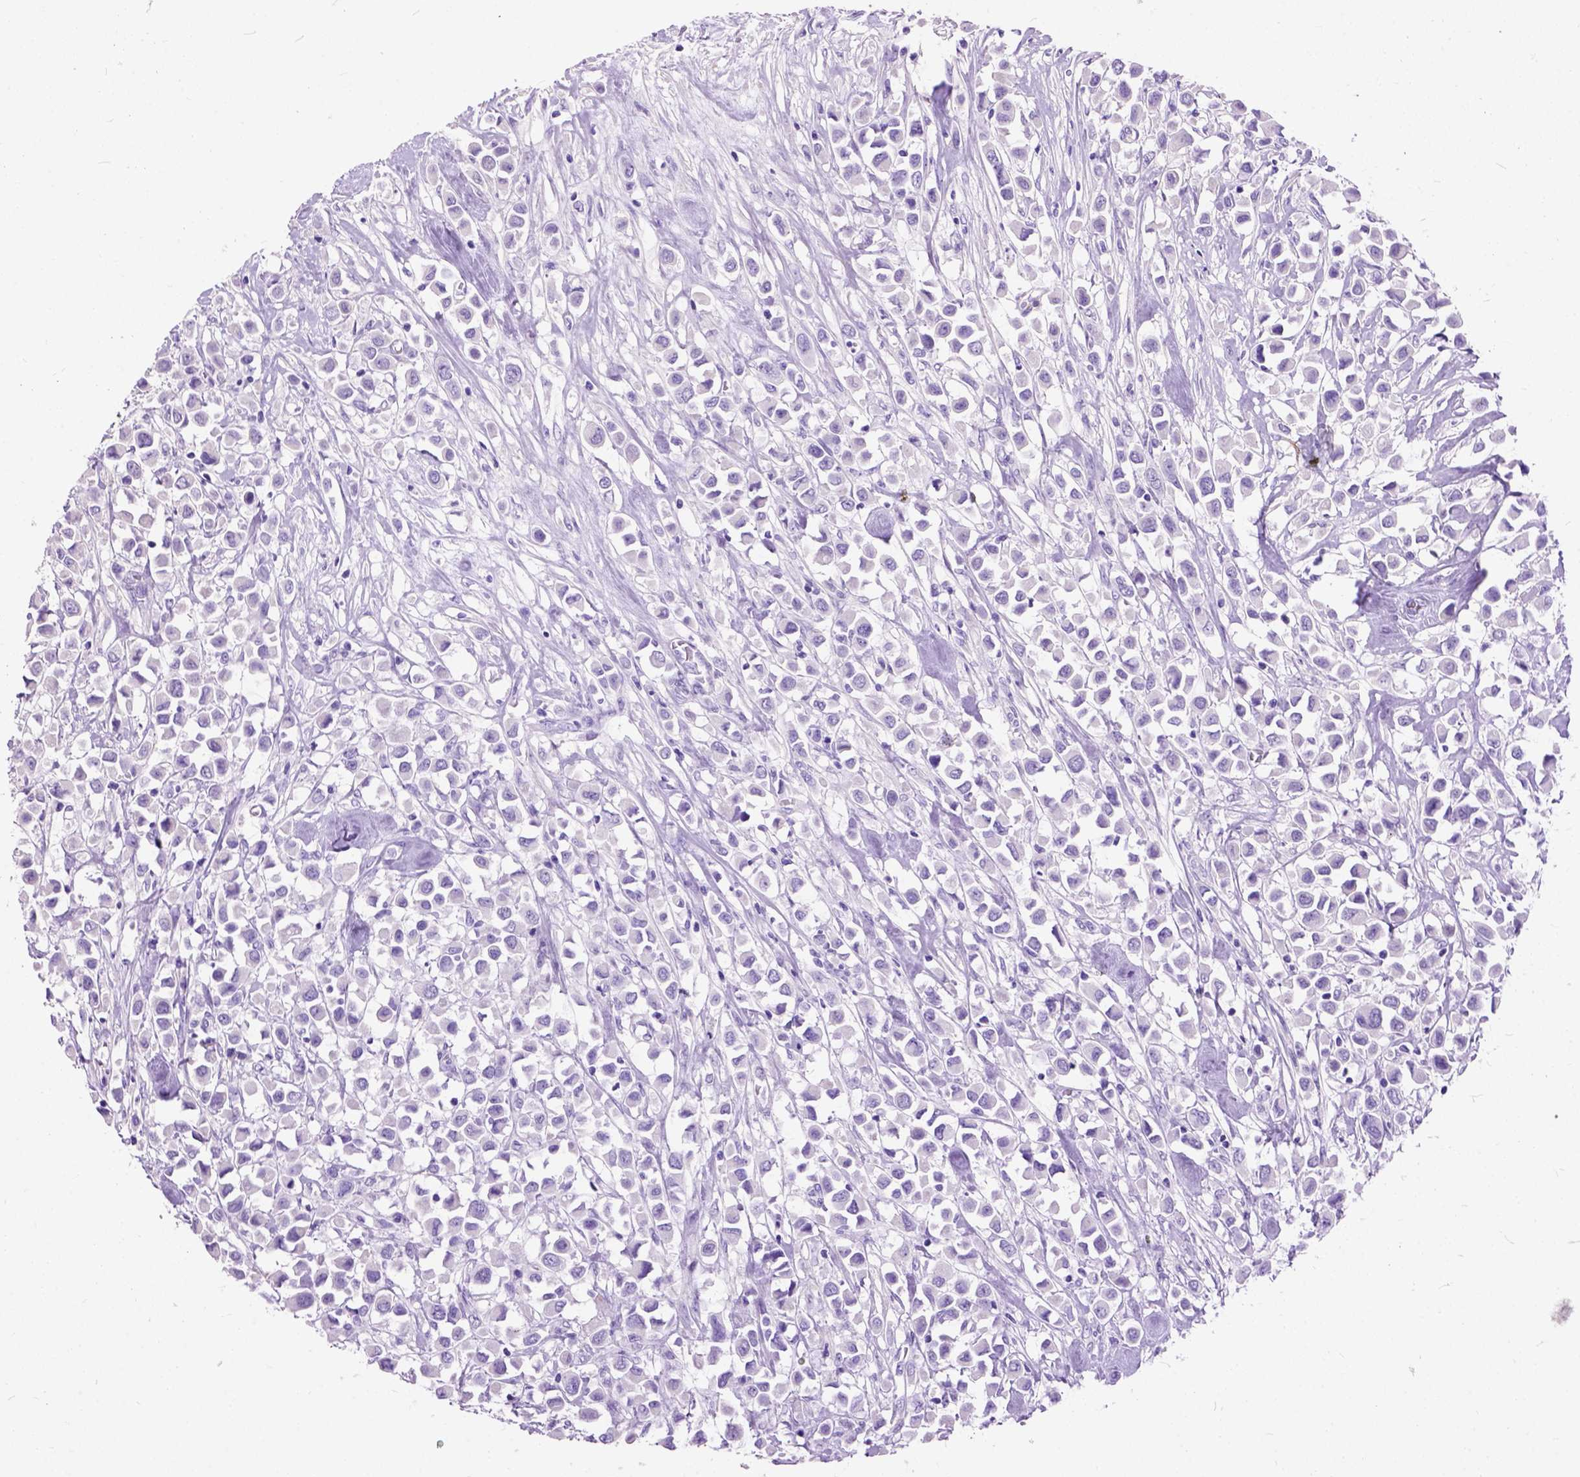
{"staining": {"intensity": "negative", "quantity": "none", "location": "none"}, "tissue": "breast cancer", "cell_type": "Tumor cells", "image_type": "cancer", "snomed": [{"axis": "morphology", "description": "Duct carcinoma"}, {"axis": "topography", "description": "Breast"}], "caption": "Immunohistochemistry (IHC) of breast cancer shows no staining in tumor cells.", "gene": "MAPT", "patient": {"sex": "female", "age": 61}}